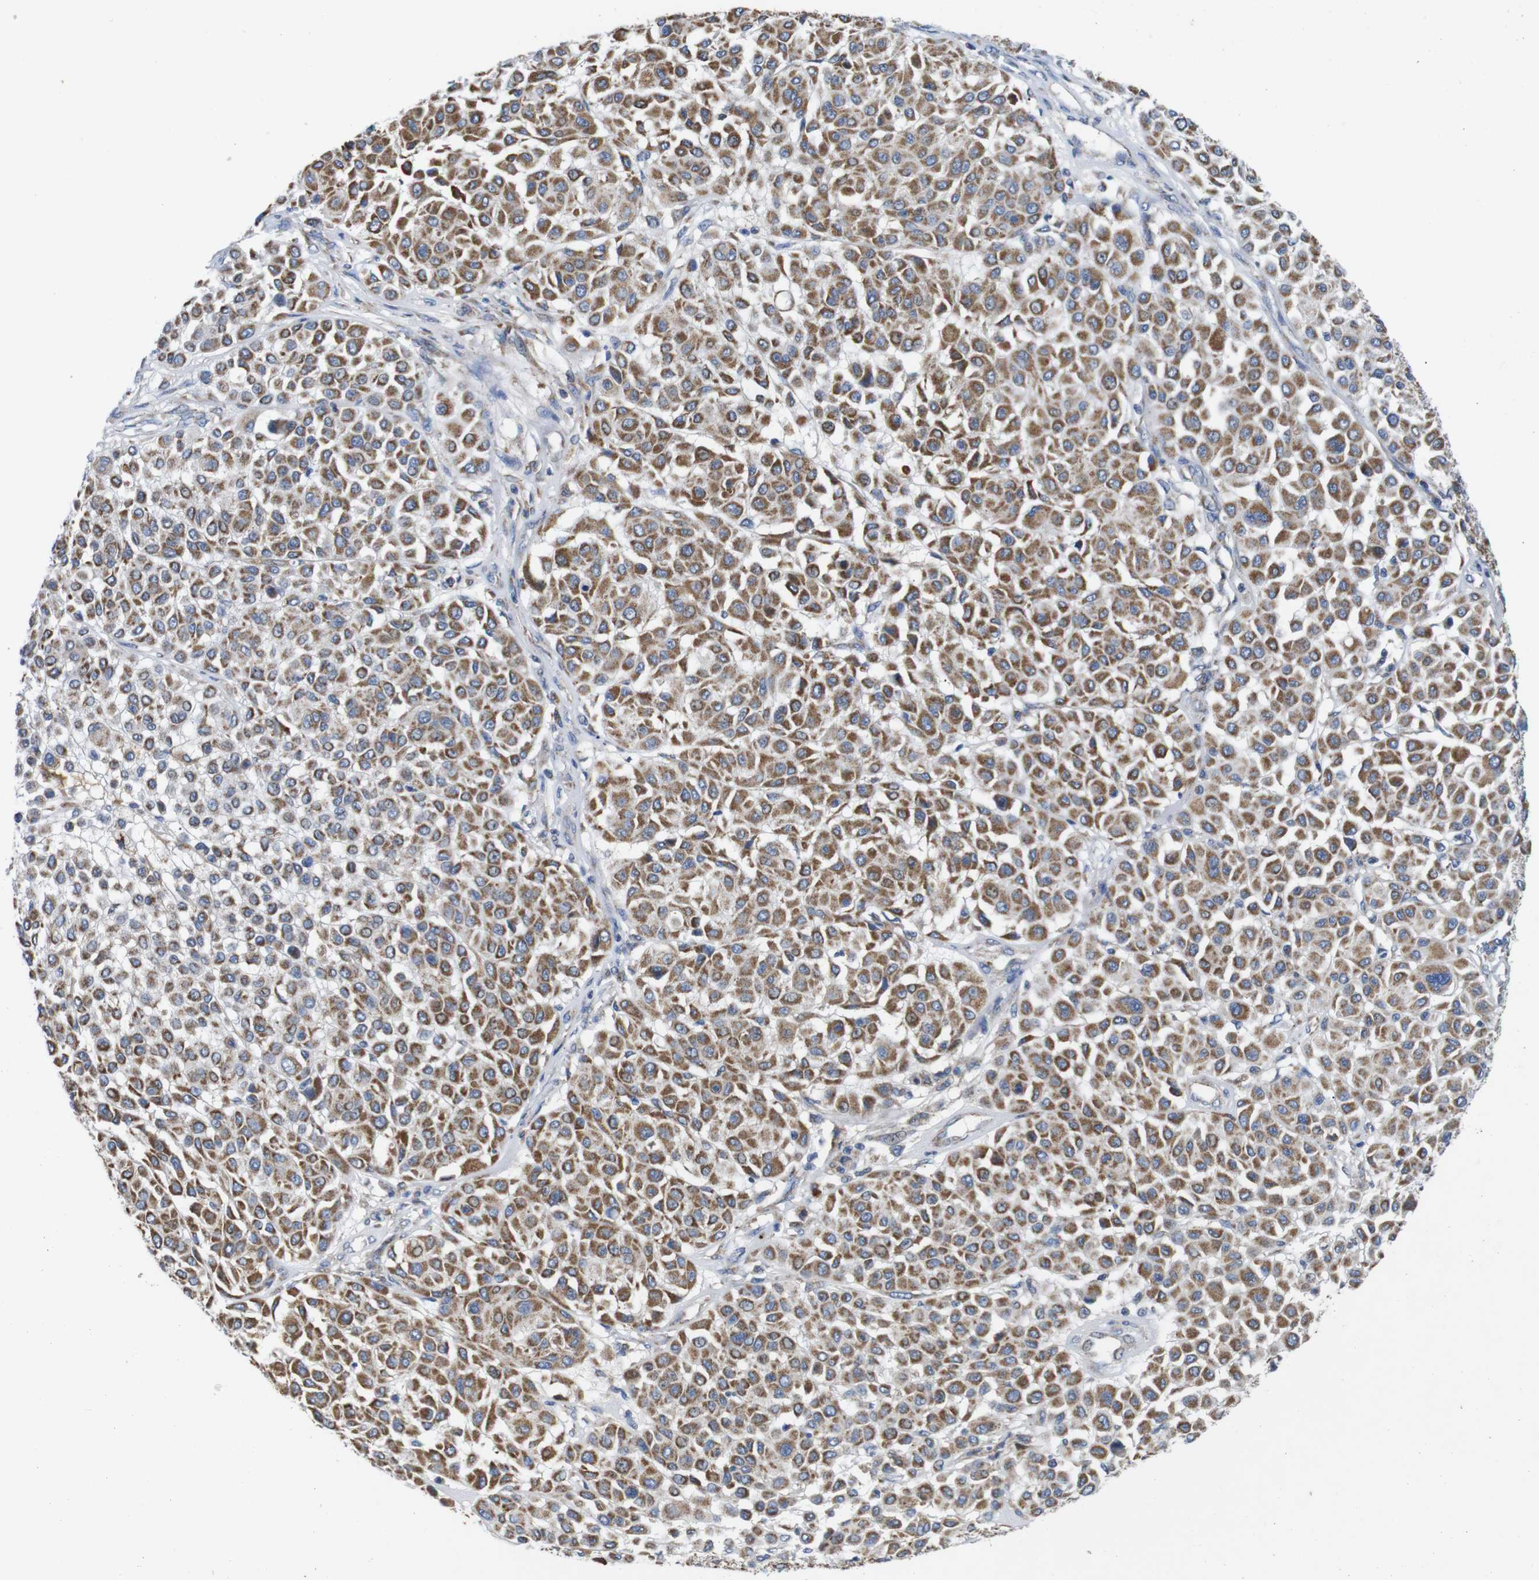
{"staining": {"intensity": "moderate", "quantity": ">75%", "location": "cytoplasmic/membranous"}, "tissue": "melanoma", "cell_type": "Tumor cells", "image_type": "cancer", "snomed": [{"axis": "morphology", "description": "Malignant melanoma, Metastatic site"}, {"axis": "topography", "description": "Soft tissue"}], "caption": "A medium amount of moderate cytoplasmic/membranous positivity is appreciated in approximately >75% of tumor cells in malignant melanoma (metastatic site) tissue.", "gene": "F2RL1", "patient": {"sex": "male", "age": 41}}